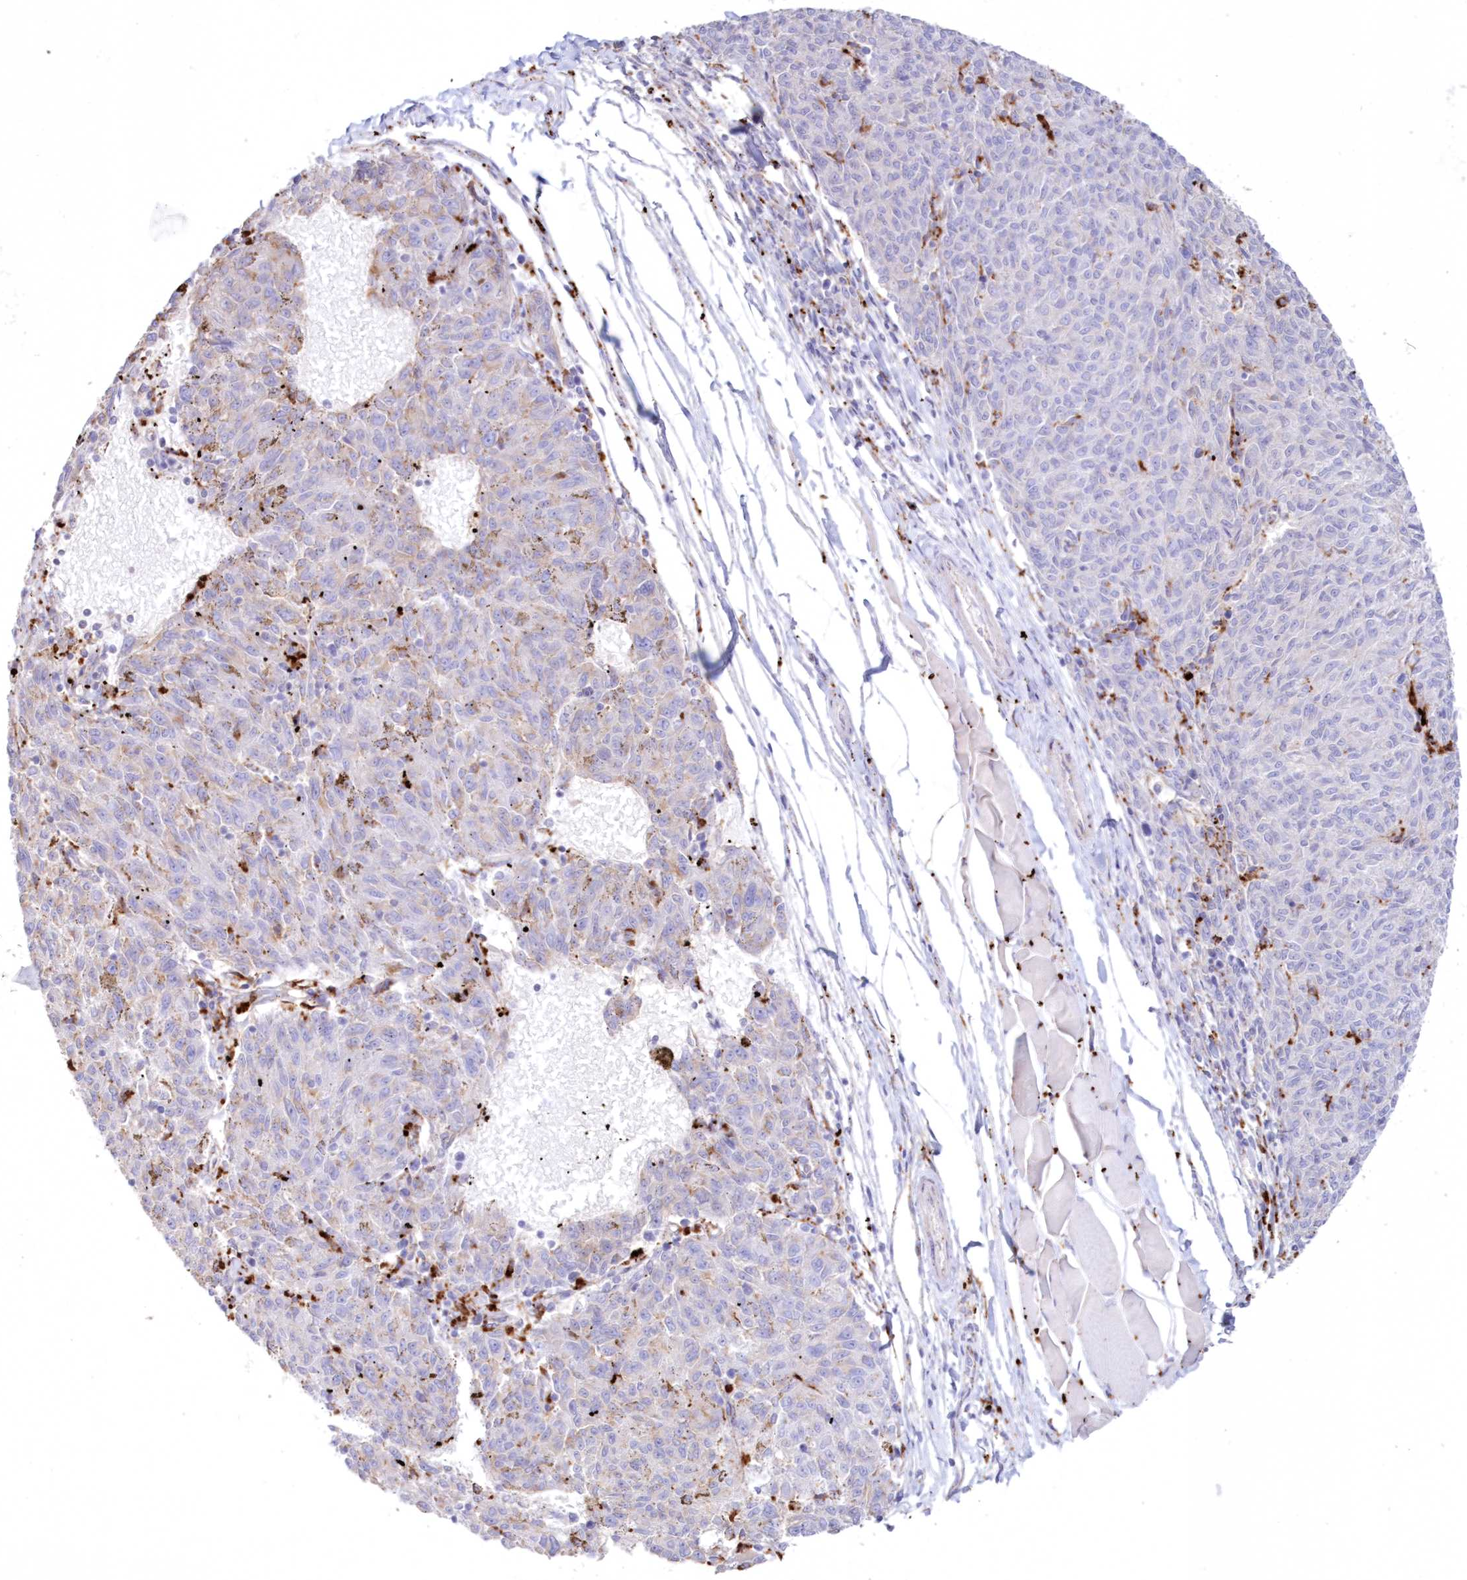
{"staining": {"intensity": "weak", "quantity": "<25%", "location": "cytoplasmic/membranous"}, "tissue": "melanoma", "cell_type": "Tumor cells", "image_type": "cancer", "snomed": [{"axis": "morphology", "description": "Malignant melanoma, NOS"}, {"axis": "topography", "description": "Skin"}], "caption": "Malignant melanoma was stained to show a protein in brown. There is no significant staining in tumor cells. (DAB (3,3'-diaminobenzidine) IHC visualized using brightfield microscopy, high magnification).", "gene": "TPP1", "patient": {"sex": "female", "age": 72}}